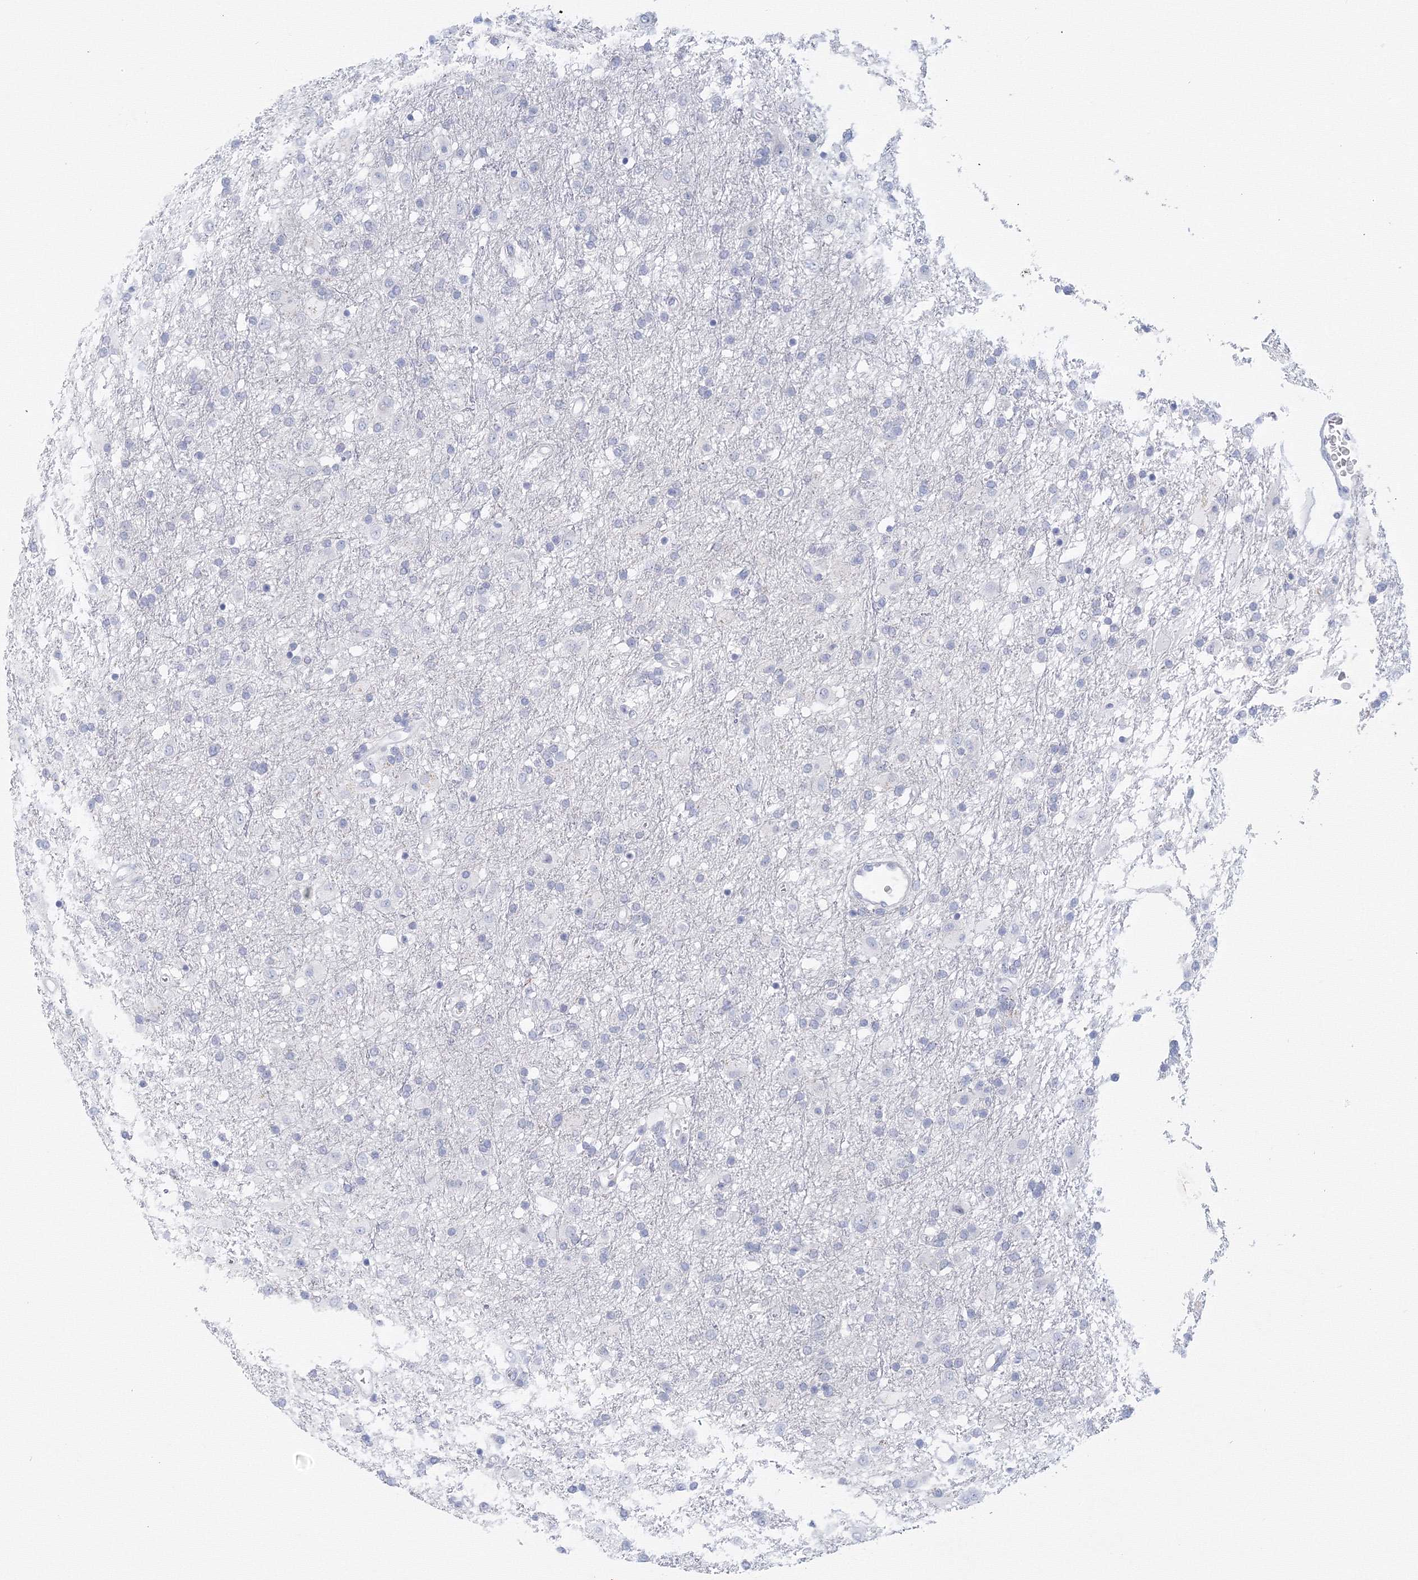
{"staining": {"intensity": "negative", "quantity": "none", "location": "none"}, "tissue": "glioma", "cell_type": "Tumor cells", "image_type": "cancer", "snomed": [{"axis": "morphology", "description": "Glioma, malignant, Low grade"}, {"axis": "topography", "description": "Brain"}], "caption": "This image is of malignant glioma (low-grade) stained with immunohistochemistry (IHC) to label a protein in brown with the nuclei are counter-stained blue. There is no positivity in tumor cells.", "gene": "TACC2", "patient": {"sex": "male", "age": 65}}